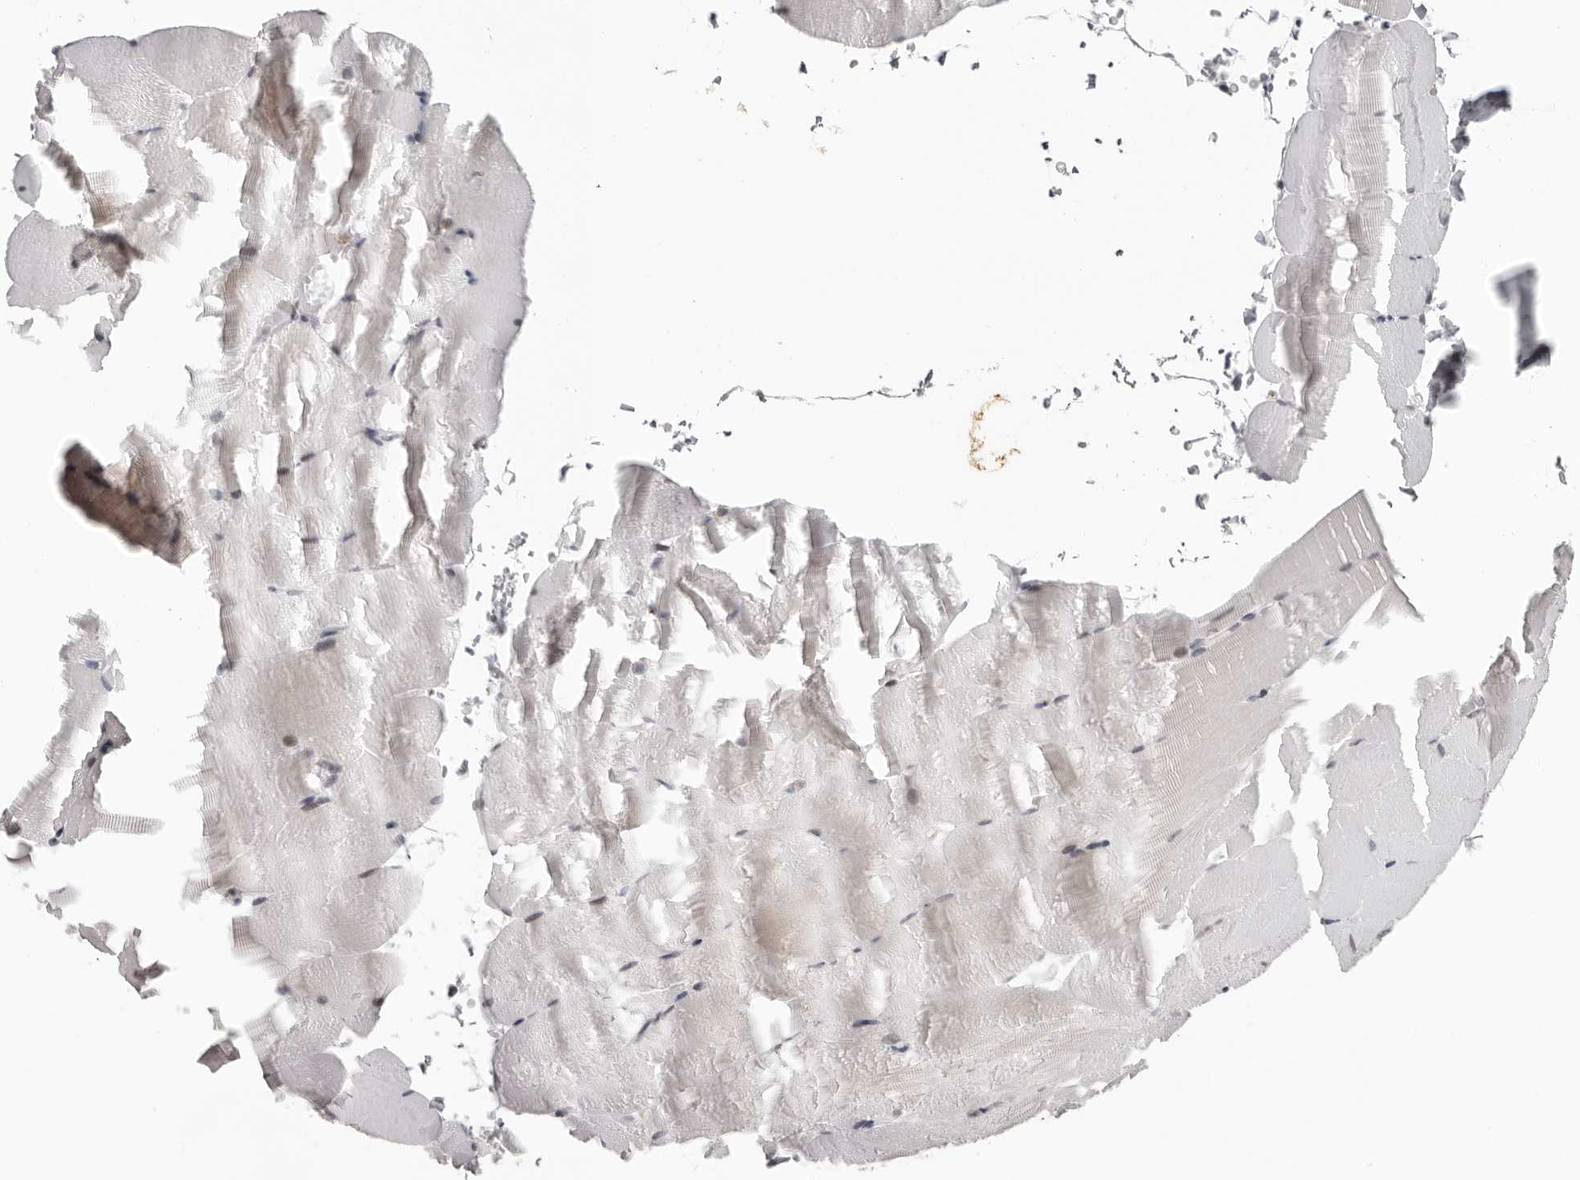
{"staining": {"intensity": "negative", "quantity": "none", "location": "none"}, "tissue": "skeletal muscle", "cell_type": "Myocytes", "image_type": "normal", "snomed": [{"axis": "morphology", "description": "Normal tissue, NOS"}, {"axis": "topography", "description": "Skeletal muscle"}, {"axis": "topography", "description": "Parathyroid gland"}], "caption": "Immunohistochemistry image of benign skeletal muscle stained for a protein (brown), which exhibits no staining in myocytes.", "gene": "KIF2B", "patient": {"sex": "female", "age": 37}}